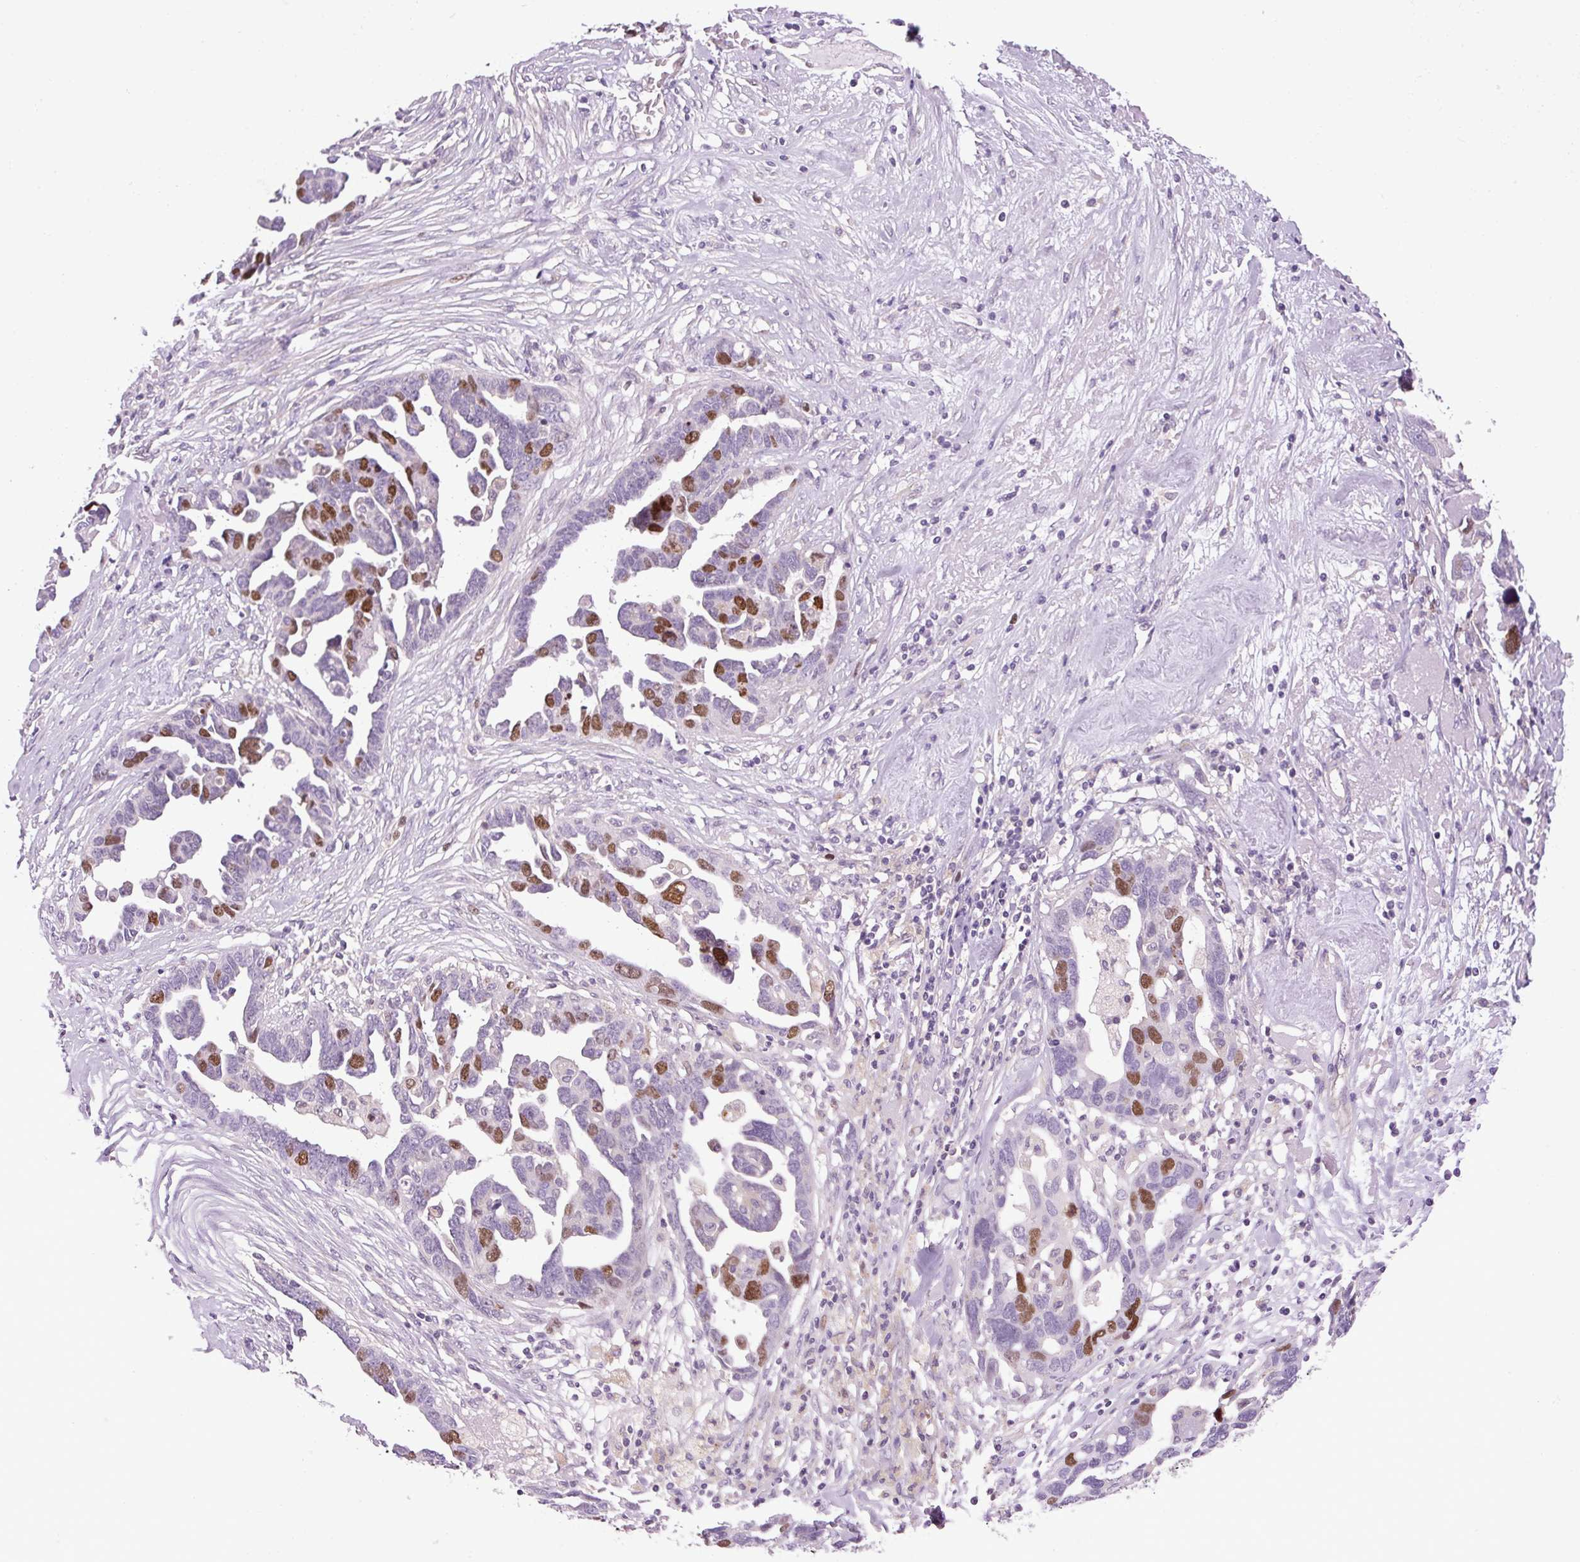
{"staining": {"intensity": "moderate", "quantity": "25%-75%", "location": "nuclear"}, "tissue": "ovarian cancer", "cell_type": "Tumor cells", "image_type": "cancer", "snomed": [{"axis": "morphology", "description": "Cystadenocarcinoma, serous, NOS"}, {"axis": "topography", "description": "Ovary"}], "caption": "Immunohistochemical staining of ovarian serous cystadenocarcinoma reveals medium levels of moderate nuclear expression in approximately 25%-75% of tumor cells.", "gene": "KIFC1", "patient": {"sex": "female", "age": 54}}